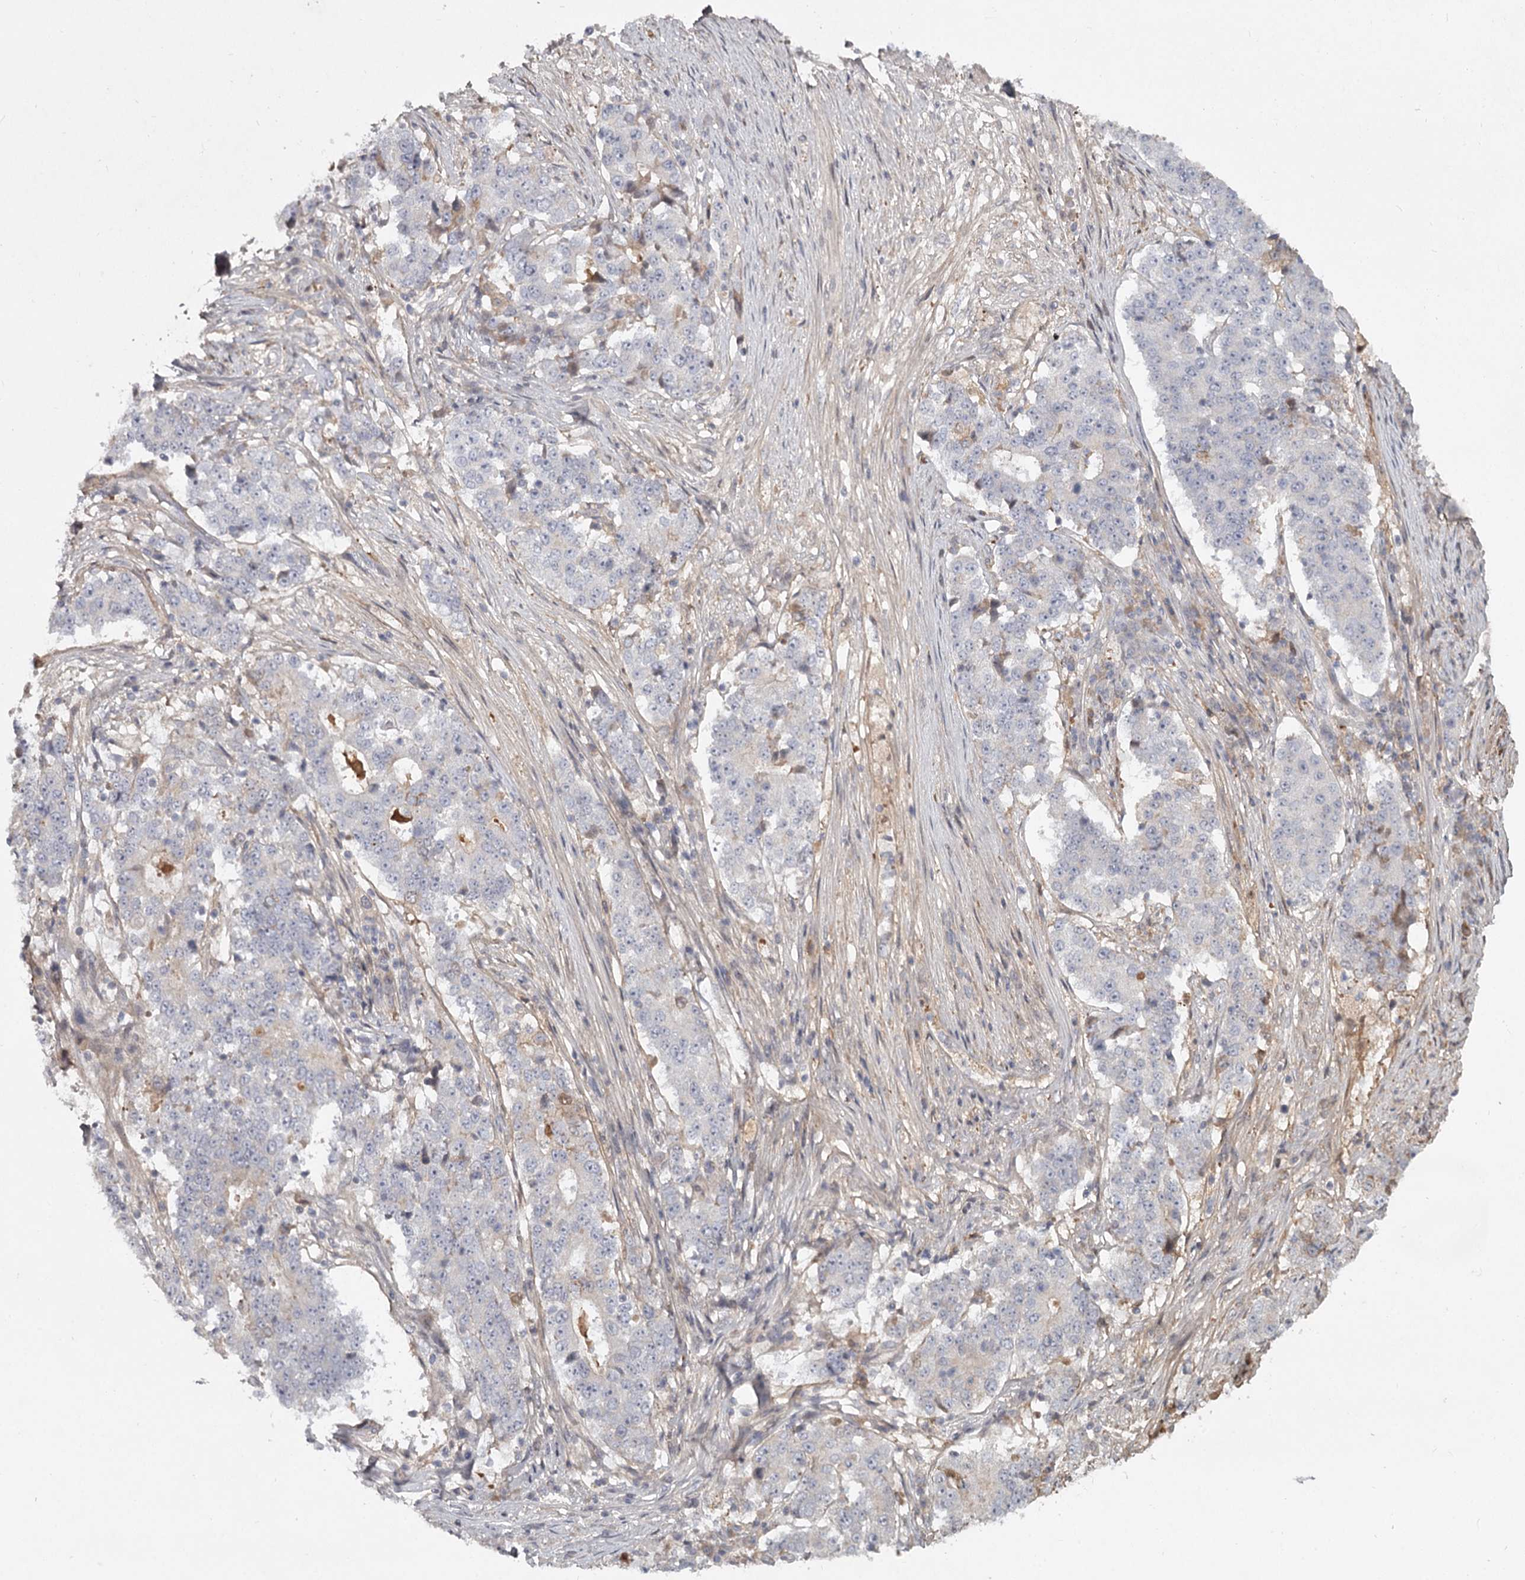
{"staining": {"intensity": "negative", "quantity": "none", "location": "none"}, "tissue": "stomach cancer", "cell_type": "Tumor cells", "image_type": "cancer", "snomed": [{"axis": "morphology", "description": "Adenocarcinoma, NOS"}, {"axis": "topography", "description": "Stomach"}], "caption": "The IHC photomicrograph has no significant staining in tumor cells of adenocarcinoma (stomach) tissue. (Brightfield microscopy of DAB (3,3'-diaminobenzidine) immunohistochemistry (IHC) at high magnification).", "gene": "DHRS9", "patient": {"sex": "male", "age": 59}}